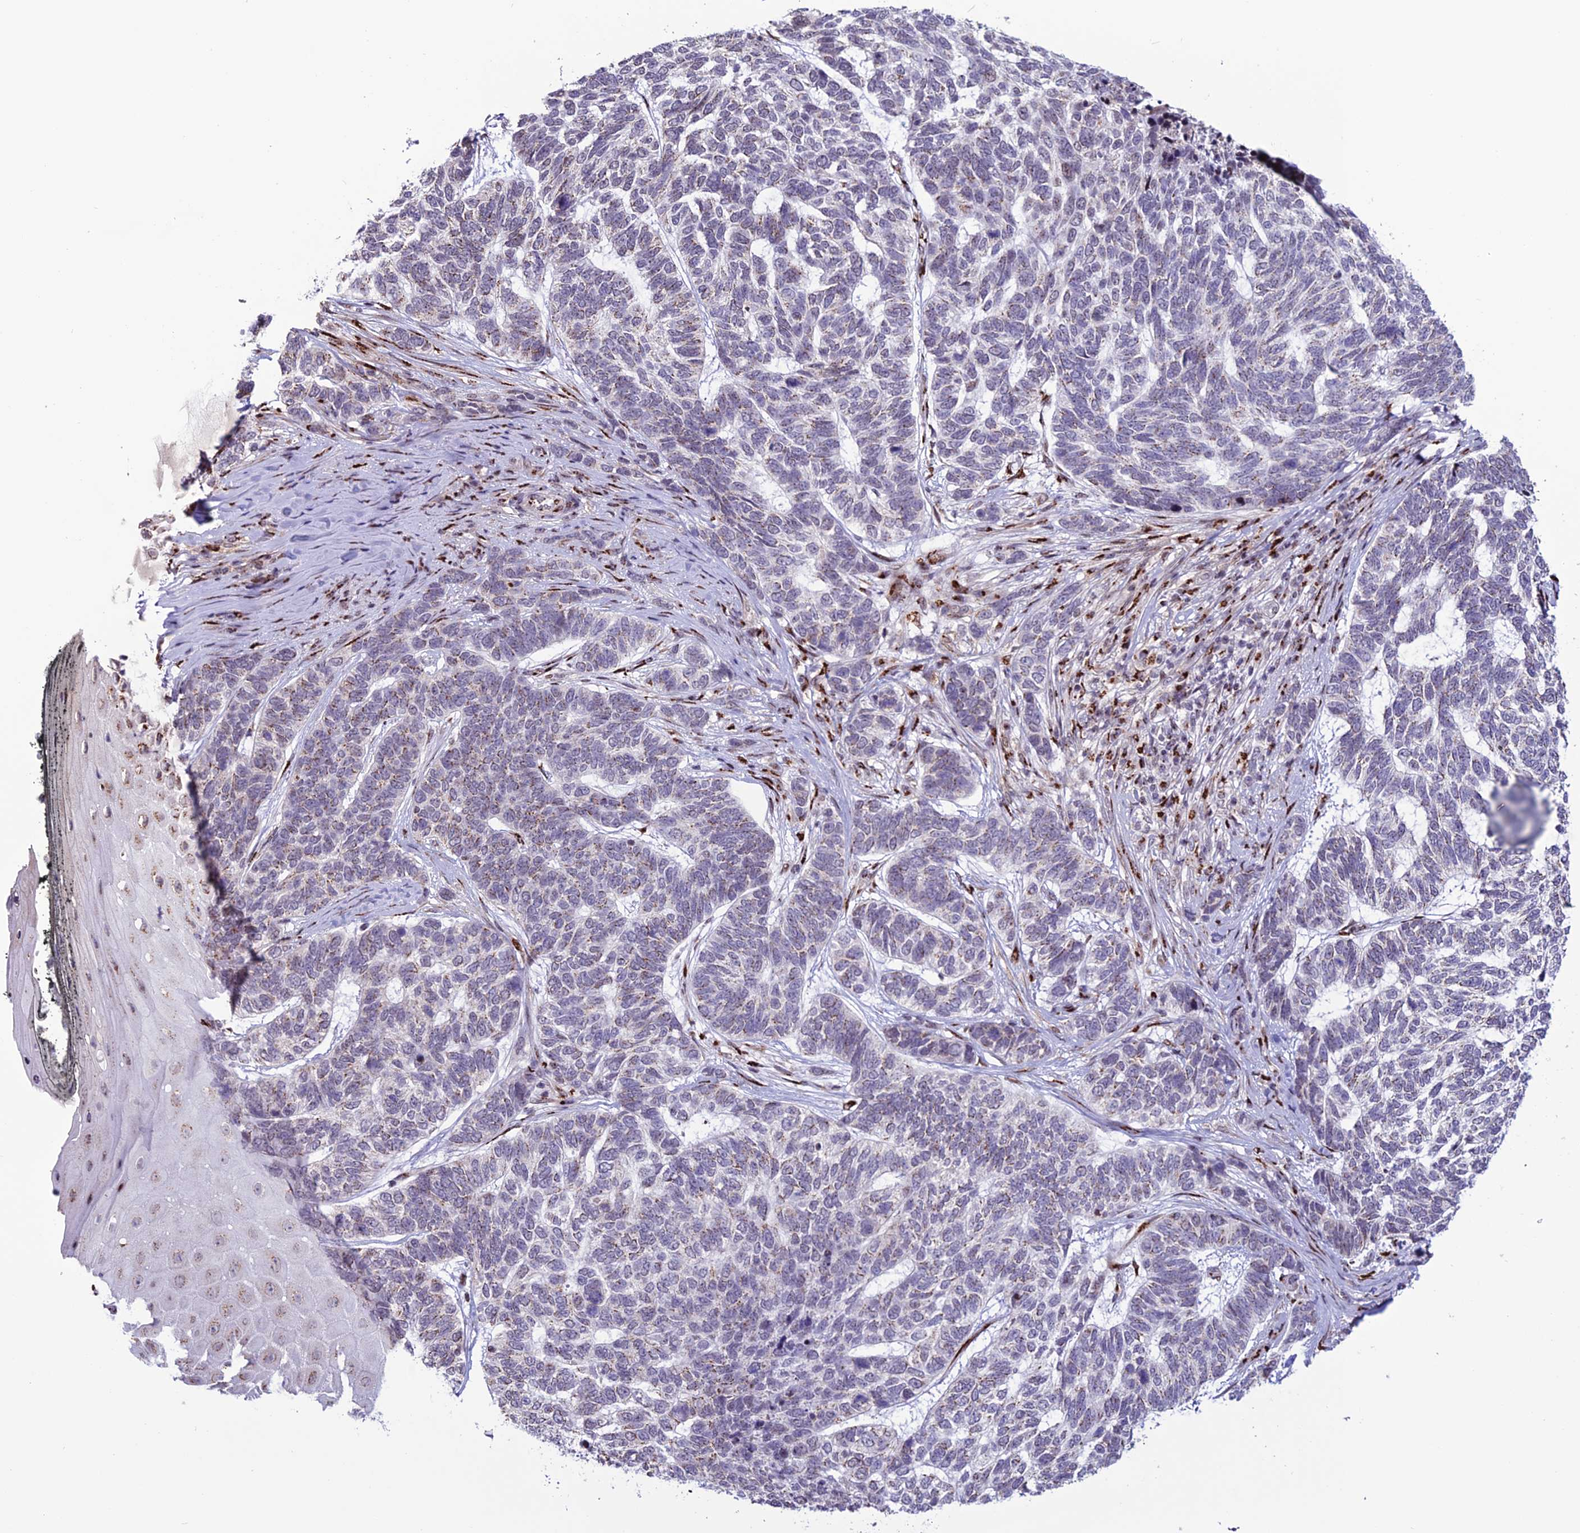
{"staining": {"intensity": "moderate", "quantity": "<25%", "location": "cytoplasmic/membranous"}, "tissue": "skin cancer", "cell_type": "Tumor cells", "image_type": "cancer", "snomed": [{"axis": "morphology", "description": "Basal cell carcinoma"}, {"axis": "topography", "description": "Skin"}], "caption": "A brown stain highlights moderate cytoplasmic/membranous positivity of a protein in human skin cancer (basal cell carcinoma) tumor cells.", "gene": "PLEKHA4", "patient": {"sex": "female", "age": 65}}